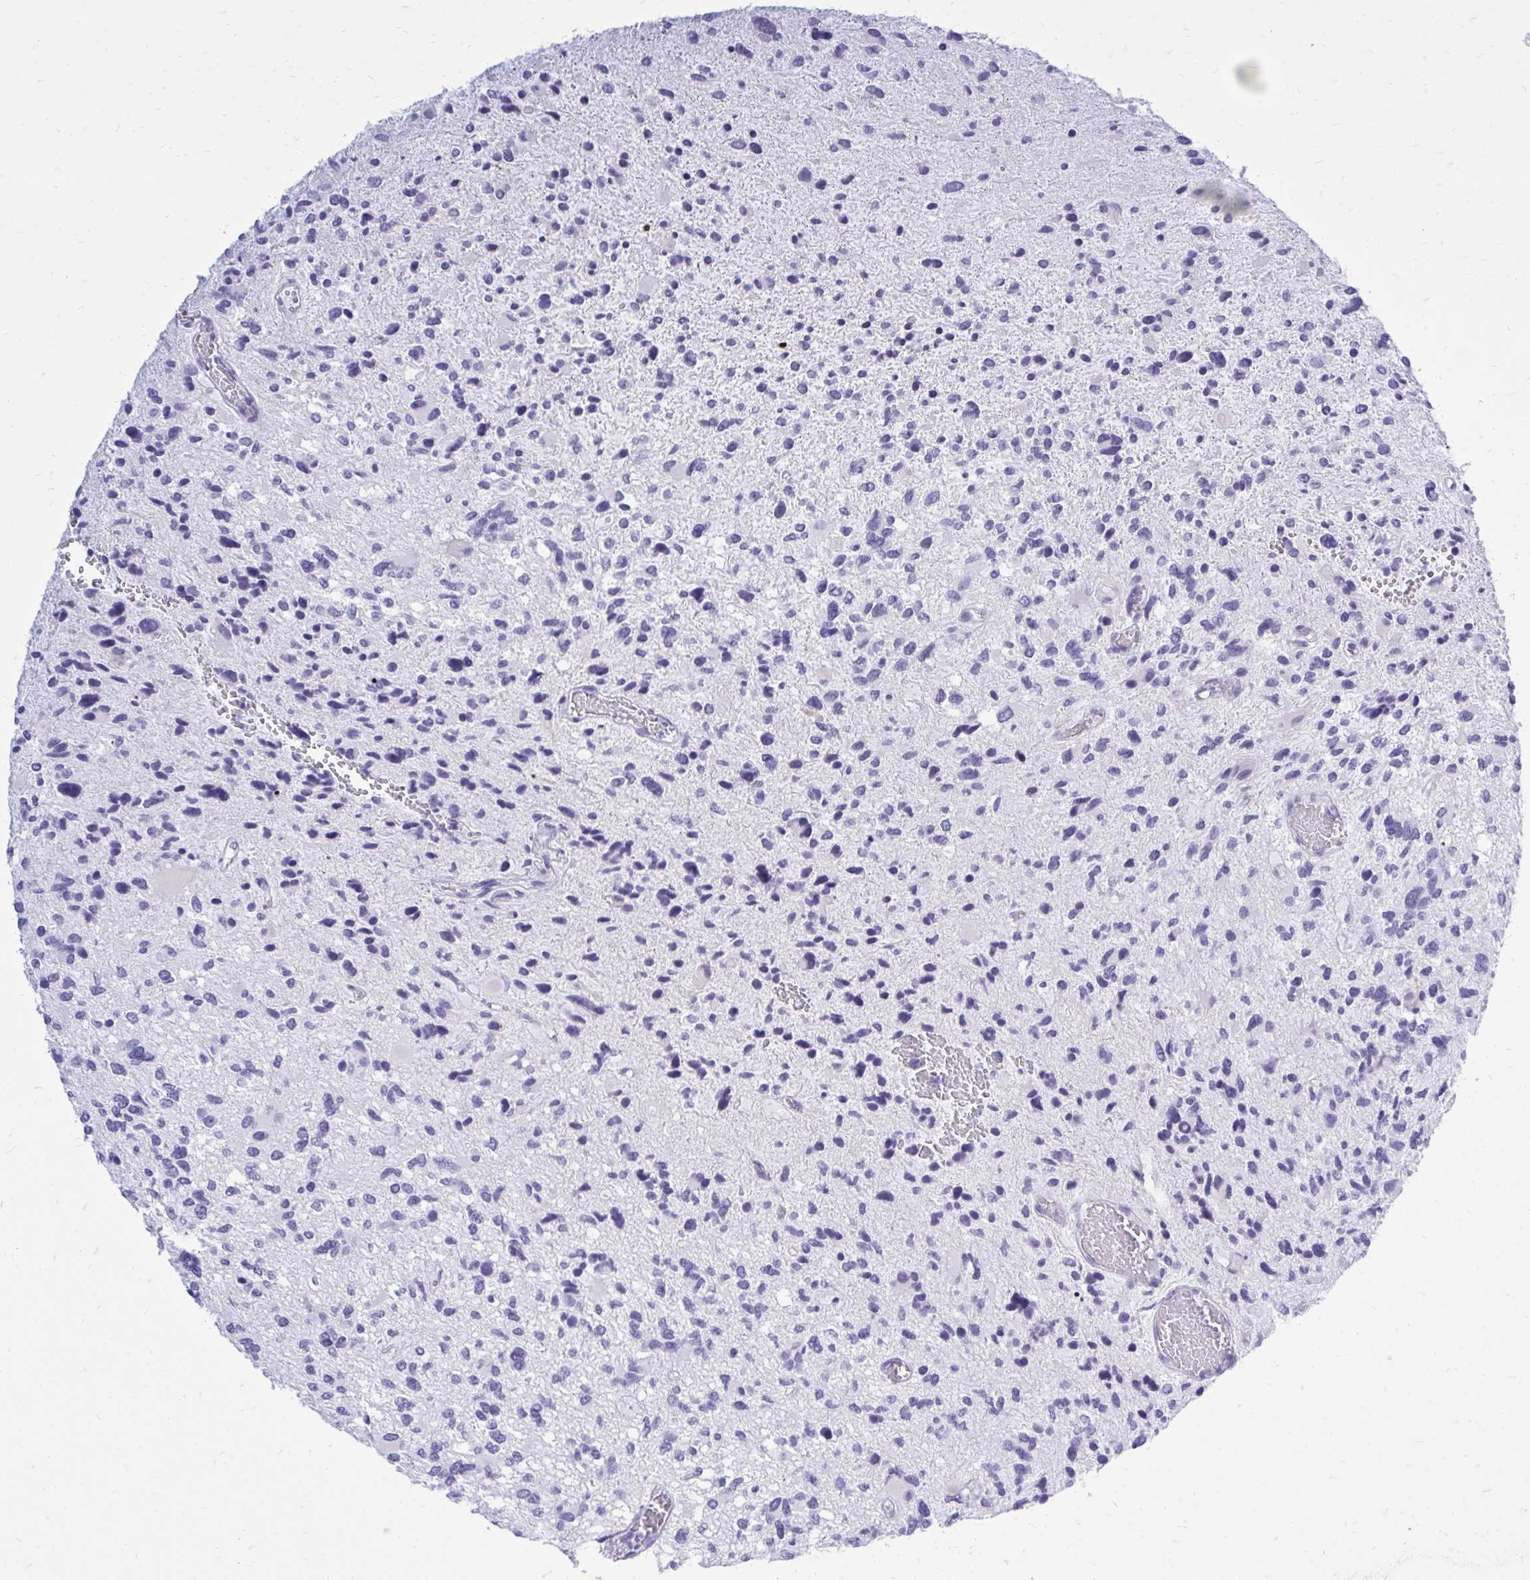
{"staining": {"intensity": "negative", "quantity": "none", "location": "none"}, "tissue": "glioma", "cell_type": "Tumor cells", "image_type": "cancer", "snomed": [{"axis": "morphology", "description": "Glioma, malignant, High grade"}, {"axis": "topography", "description": "Brain"}], "caption": "This is an immunohistochemistry image of malignant glioma (high-grade). There is no staining in tumor cells.", "gene": "GABRA1", "patient": {"sex": "female", "age": 11}}